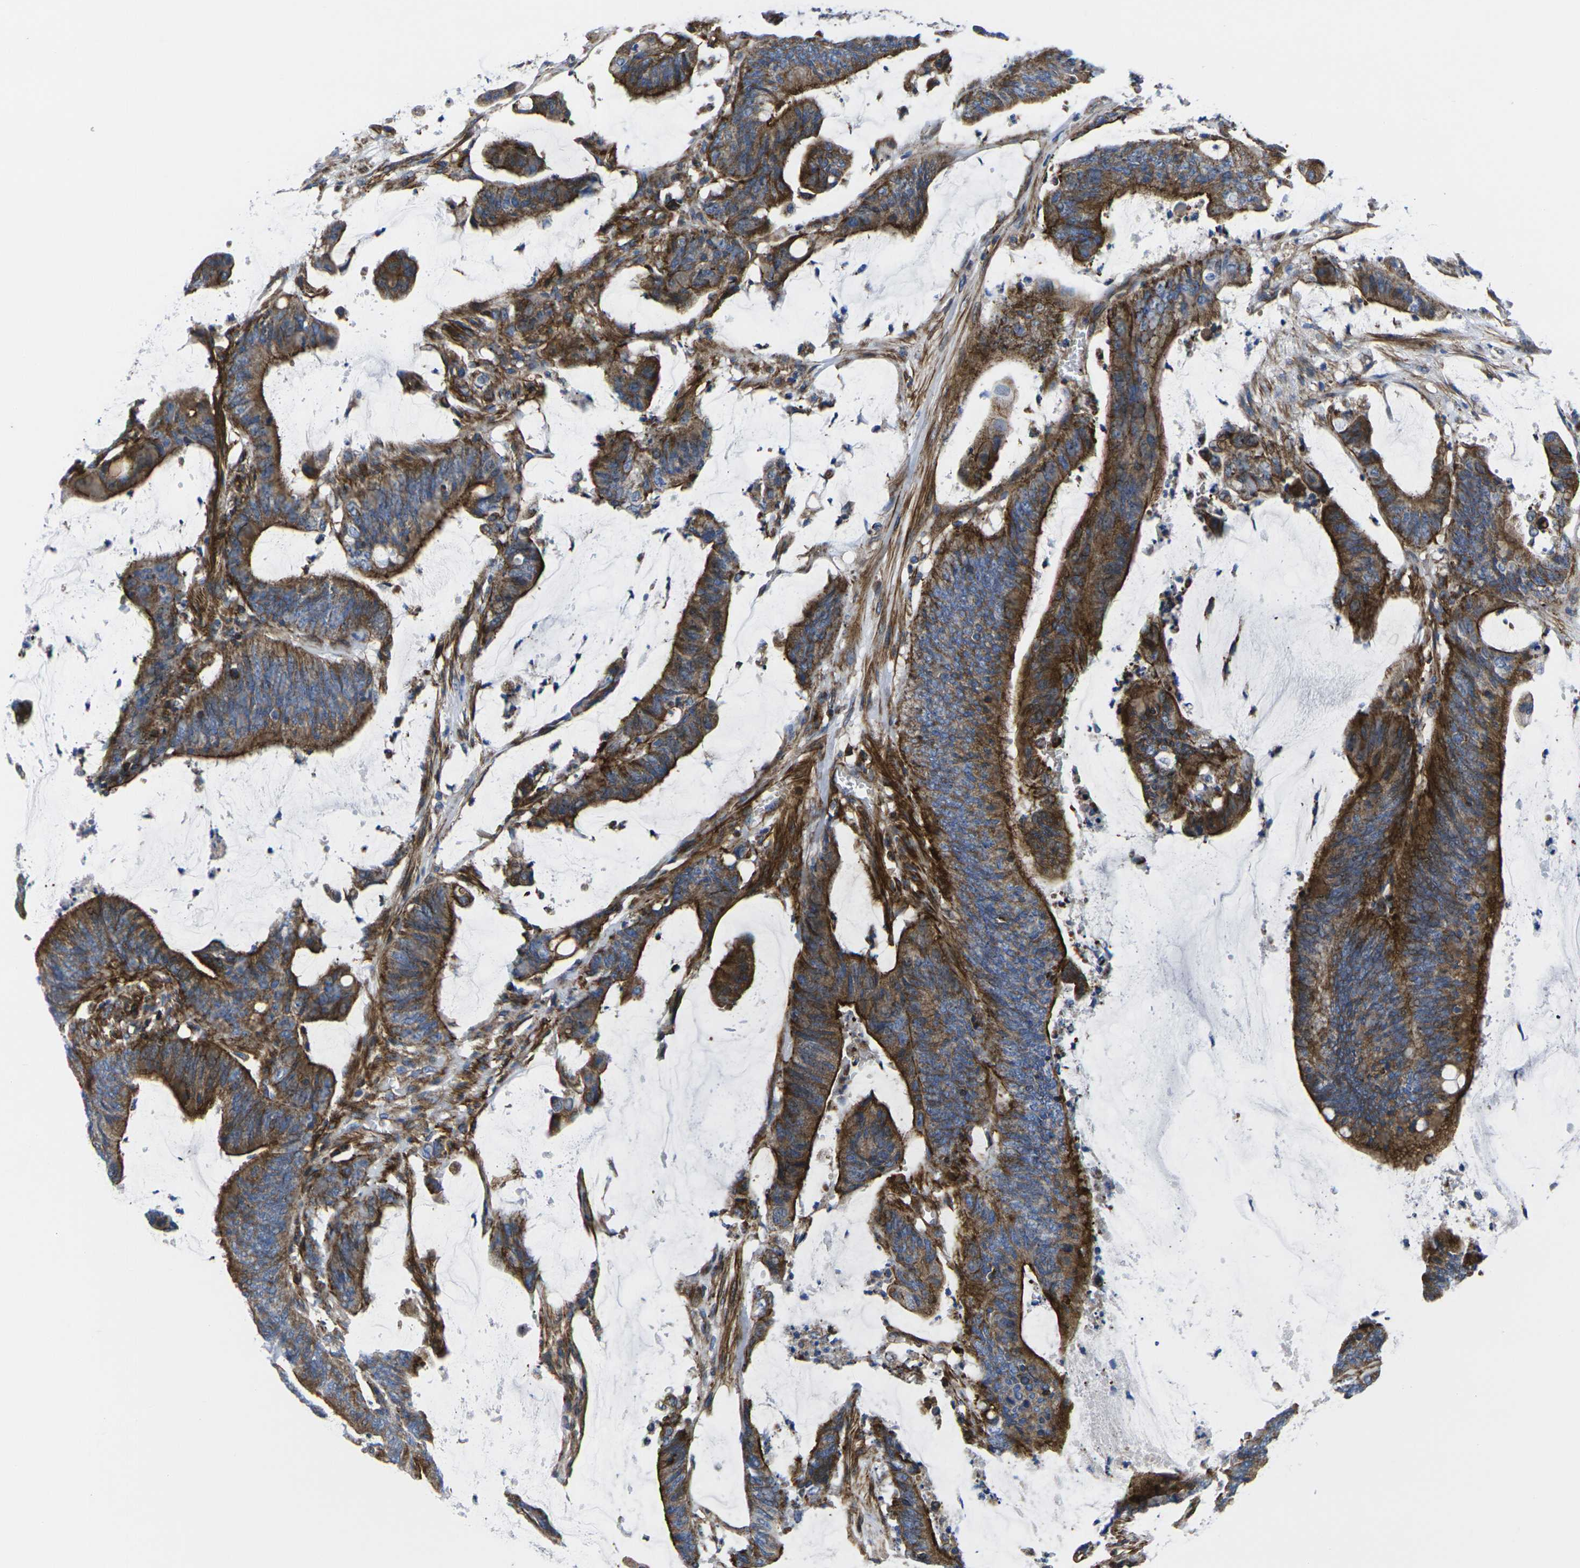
{"staining": {"intensity": "strong", "quantity": ">75%", "location": "cytoplasmic/membranous"}, "tissue": "colorectal cancer", "cell_type": "Tumor cells", "image_type": "cancer", "snomed": [{"axis": "morphology", "description": "Adenocarcinoma, NOS"}, {"axis": "topography", "description": "Rectum"}], "caption": "Tumor cells display high levels of strong cytoplasmic/membranous staining in about >75% of cells in human colorectal adenocarcinoma.", "gene": "GPR4", "patient": {"sex": "female", "age": 66}}